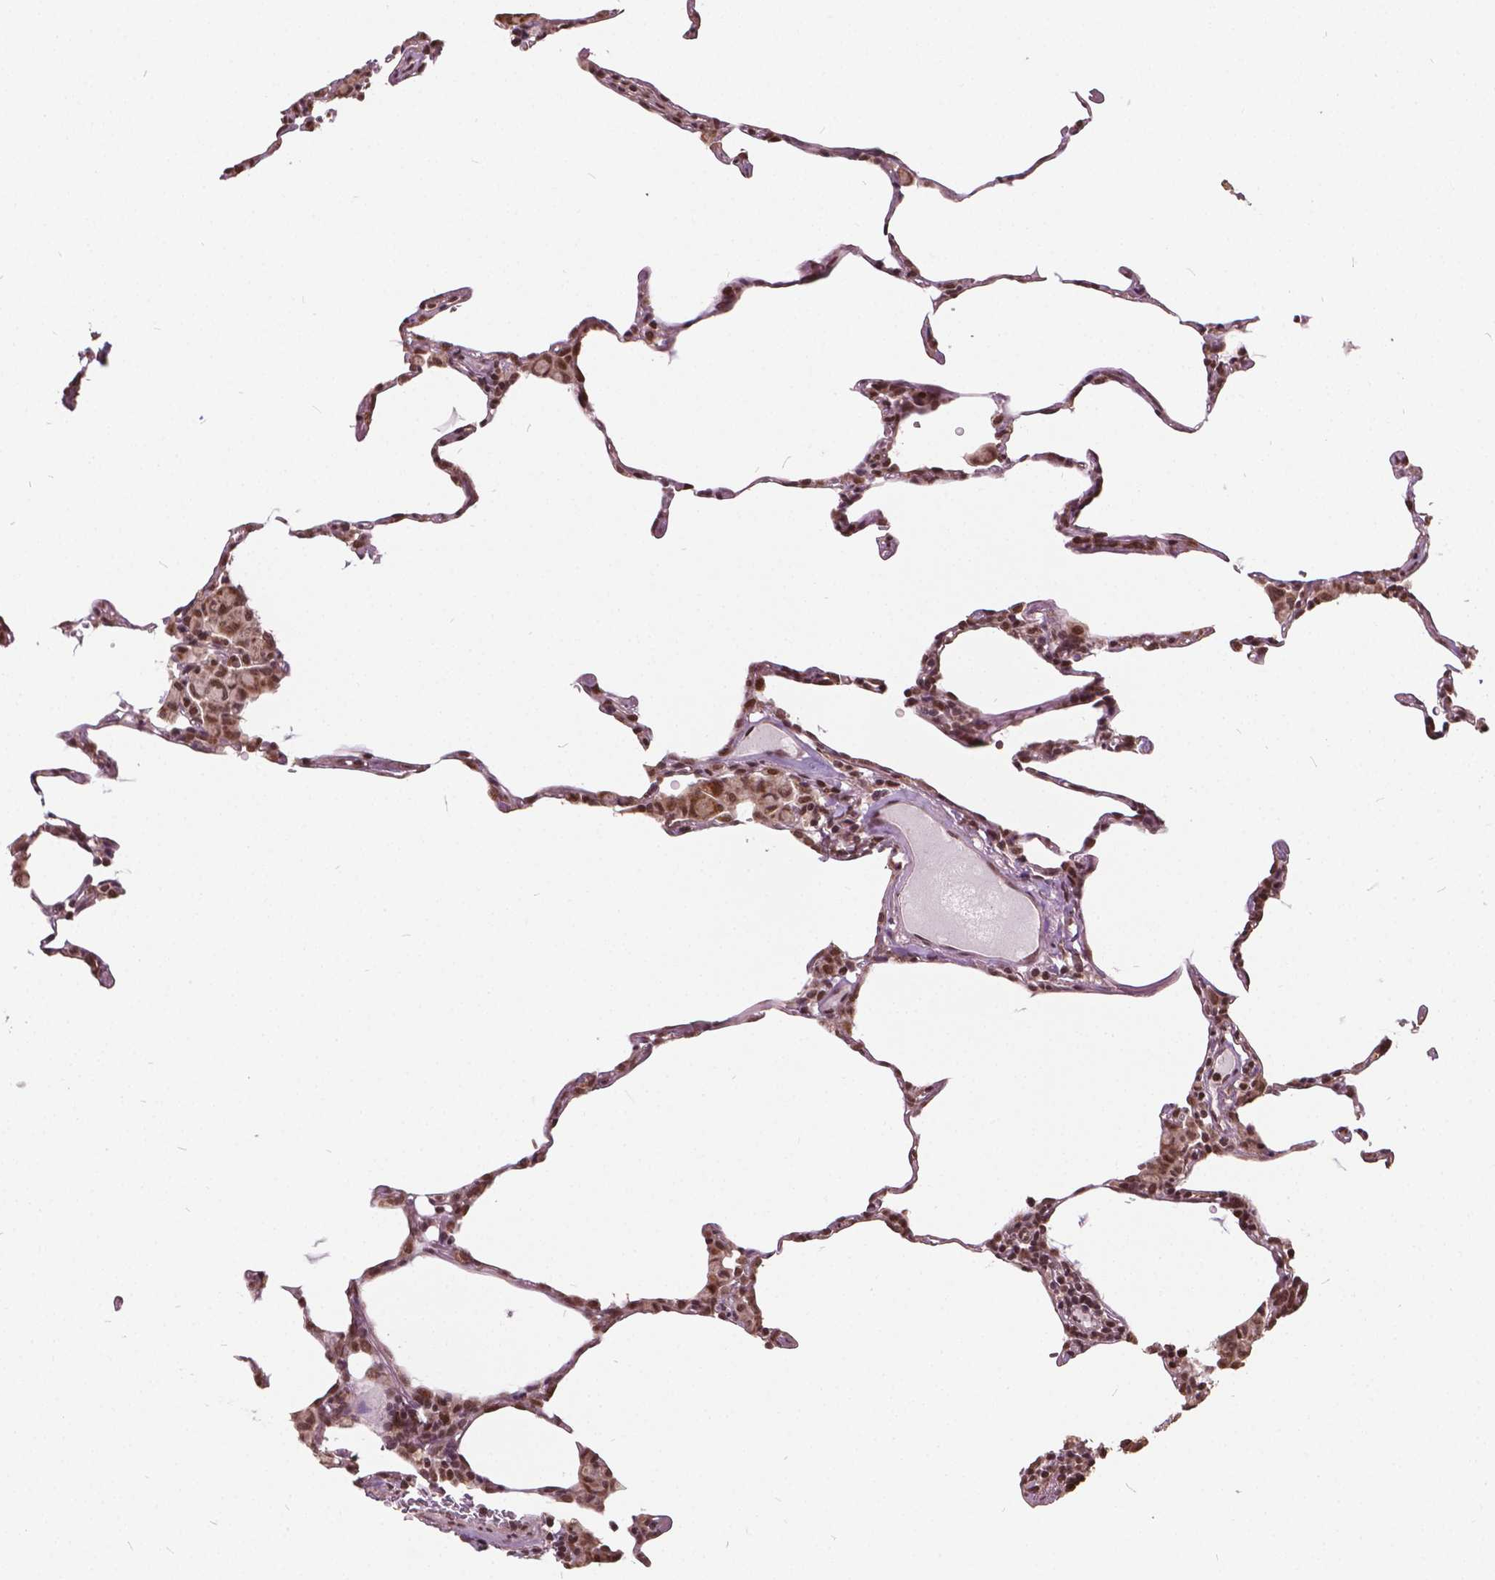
{"staining": {"intensity": "weak", "quantity": "25%-75%", "location": "cytoplasmic/membranous,nuclear"}, "tissue": "lung", "cell_type": "Alveolar cells", "image_type": "normal", "snomed": [{"axis": "morphology", "description": "Normal tissue, NOS"}, {"axis": "topography", "description": "Lung"}], "caption": "The photomicrograph shows immunohistochemical staining of unremarkable lung. There is weak cytoplasmic/membranous,nuclear staining is seen in about 25%-75% of alveolar cells.", "gene": "GPS2", "patient": {"sex": "female", "age": 57}}